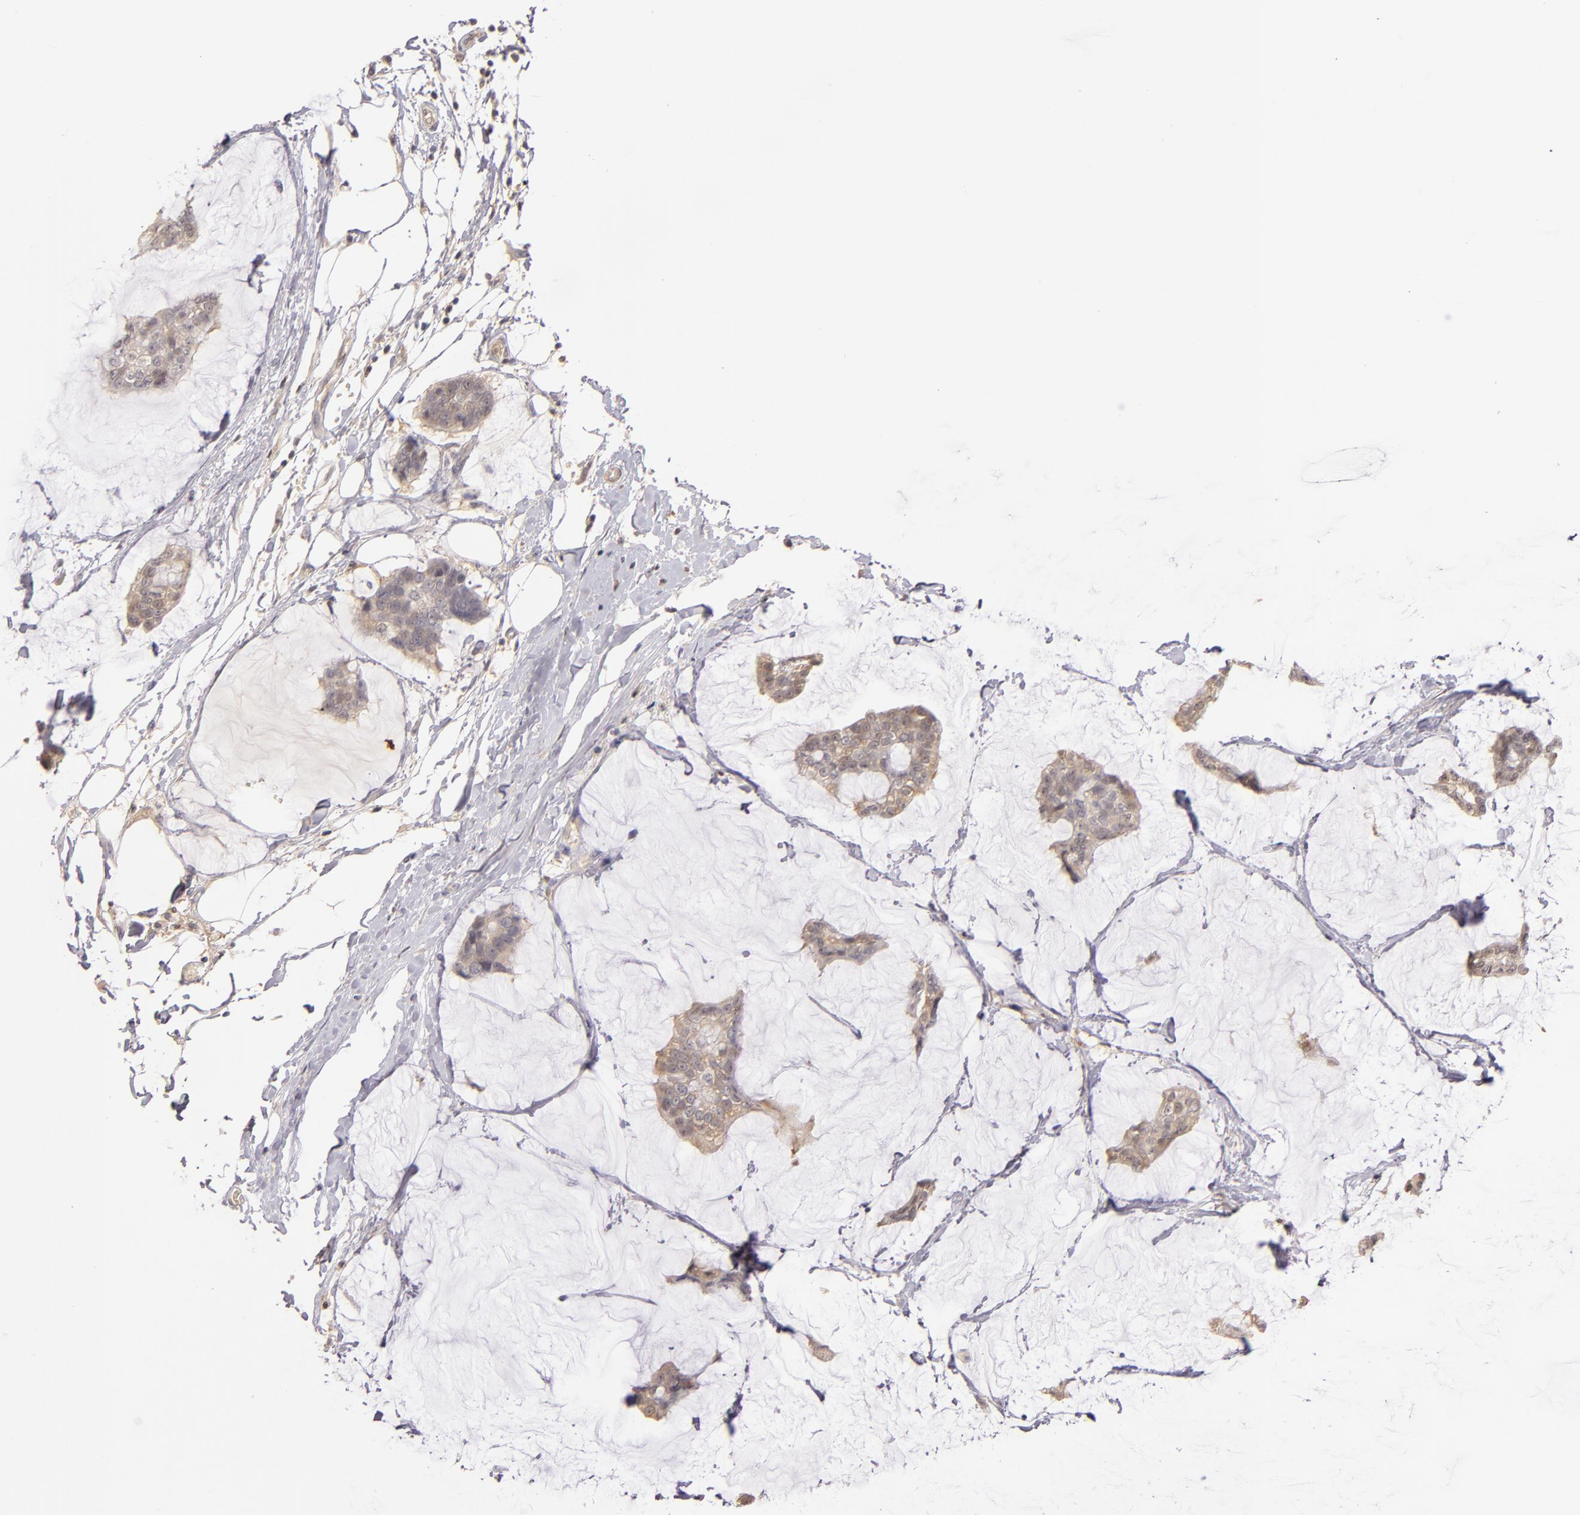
{"staining": {"intensity": "weak", "quantity": ">75%", "location": "cytoplasmic/membranous"}, "tissue": "breast cancer", "cell_type": "Tumor cells", "image_type": "cancer", "snomed": [{"axis": "morphology", "description": "Duct carcinoma"}, {"axis": "topography", "description": "Breast"}], "caption": "Breast intraductal carcinoma tissue displays weak cytoplasmic/membranous positivity in about >75% of tumor cells (IHC, brightfield microscopy, high magnification).", "gene": "LRG1", "patient": {"sex": "female", "age": 93}}